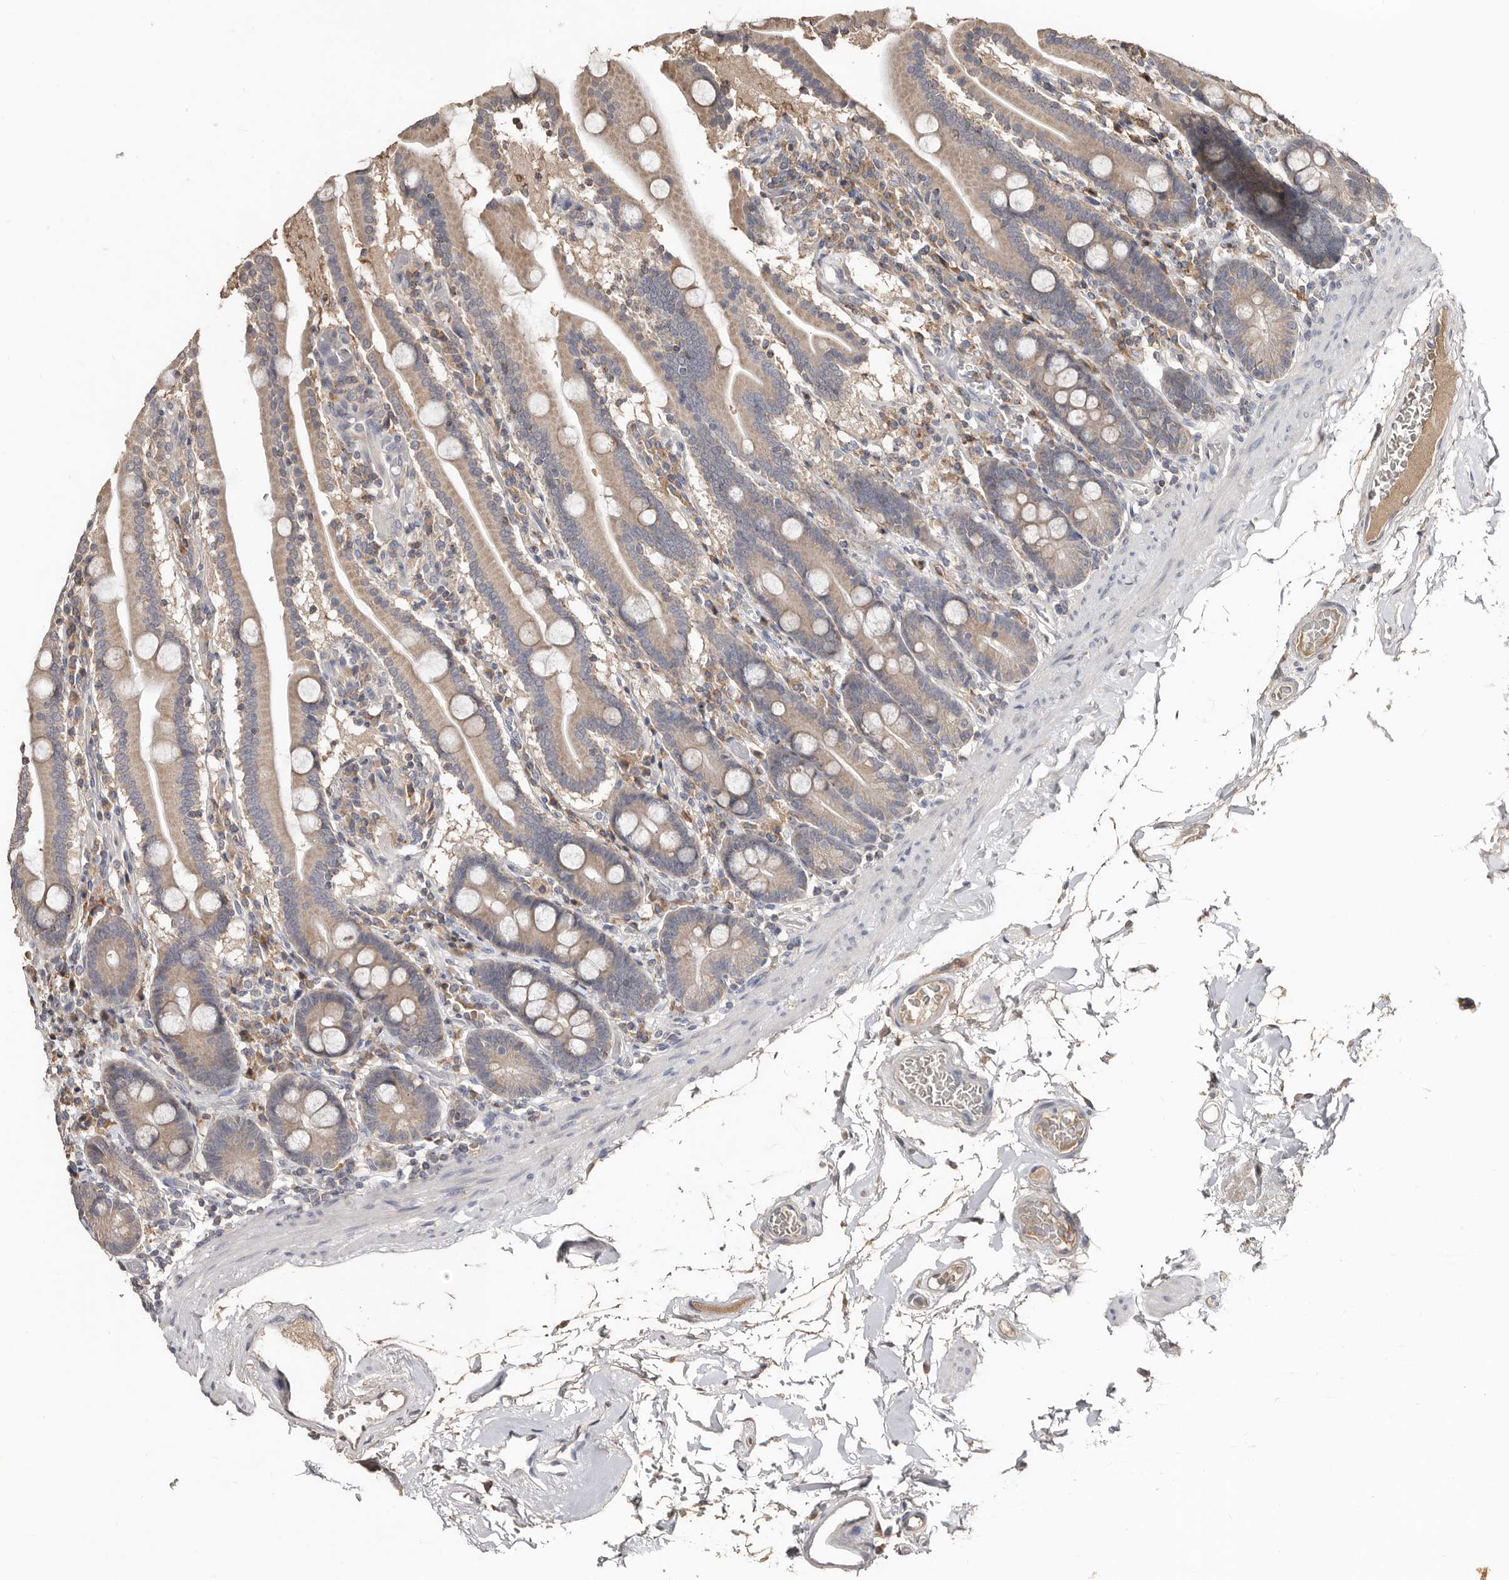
{"staining": {"intensity": "moderate", "quantity": "25%-75%", "location": "cytoplasmic/membranous"}, "tissue": "duodenum", "cell_type": "Glandular cells", "image_type": "normal", "snomed": [{"axis": "morphology", "description": "Normal tissue, NOS"}, {"axis": "topography", "description": "Duodenum"}], "caption": "DAB (3,3'-diaminobenzidine) immunohistochemical staining of normal human duodenum demonstrates moderate cytoplasmic/membranous protein expression in about 25%-75% of glandular cells.", "gene": "SLC39A2", "patient": {"sex": "male", "age": 55}}